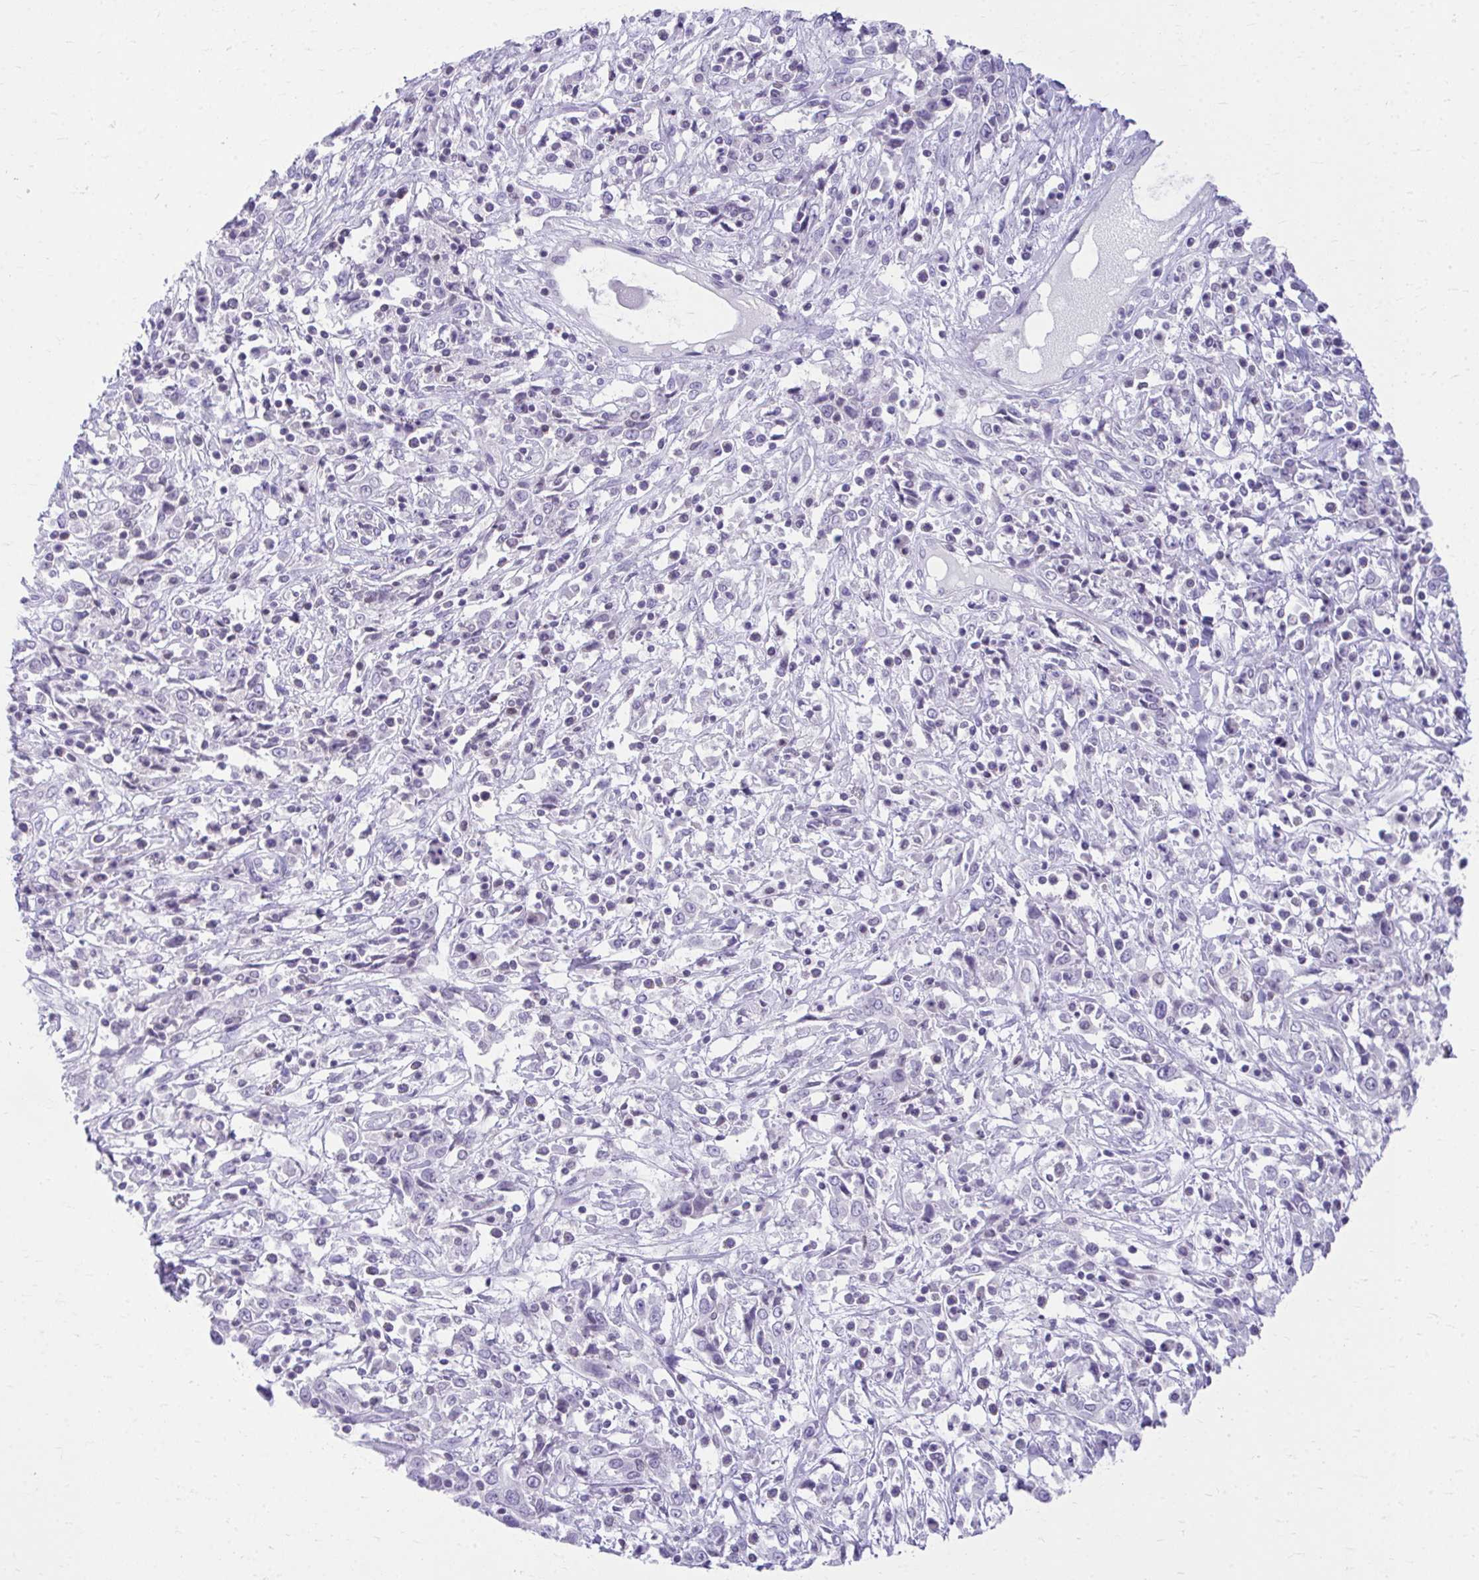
{"staining": {"intensity": "negative", "quantity": "none", "location": "none"}, "tissue": "cervical cancer", "cell_type": "Tumor cells", "image_type": "cancer", "snomed": [{"axis": "morphology", "description": "Adenocarcinoma, NOS"}, {"axis": "topography", "description": "Cervix"}], "caption": "There is no significant positivity in tumor cells of adenocarcinoma (cervical).", "gene": "OR7A5", "patient": {"sex": "female", "age": 40}}